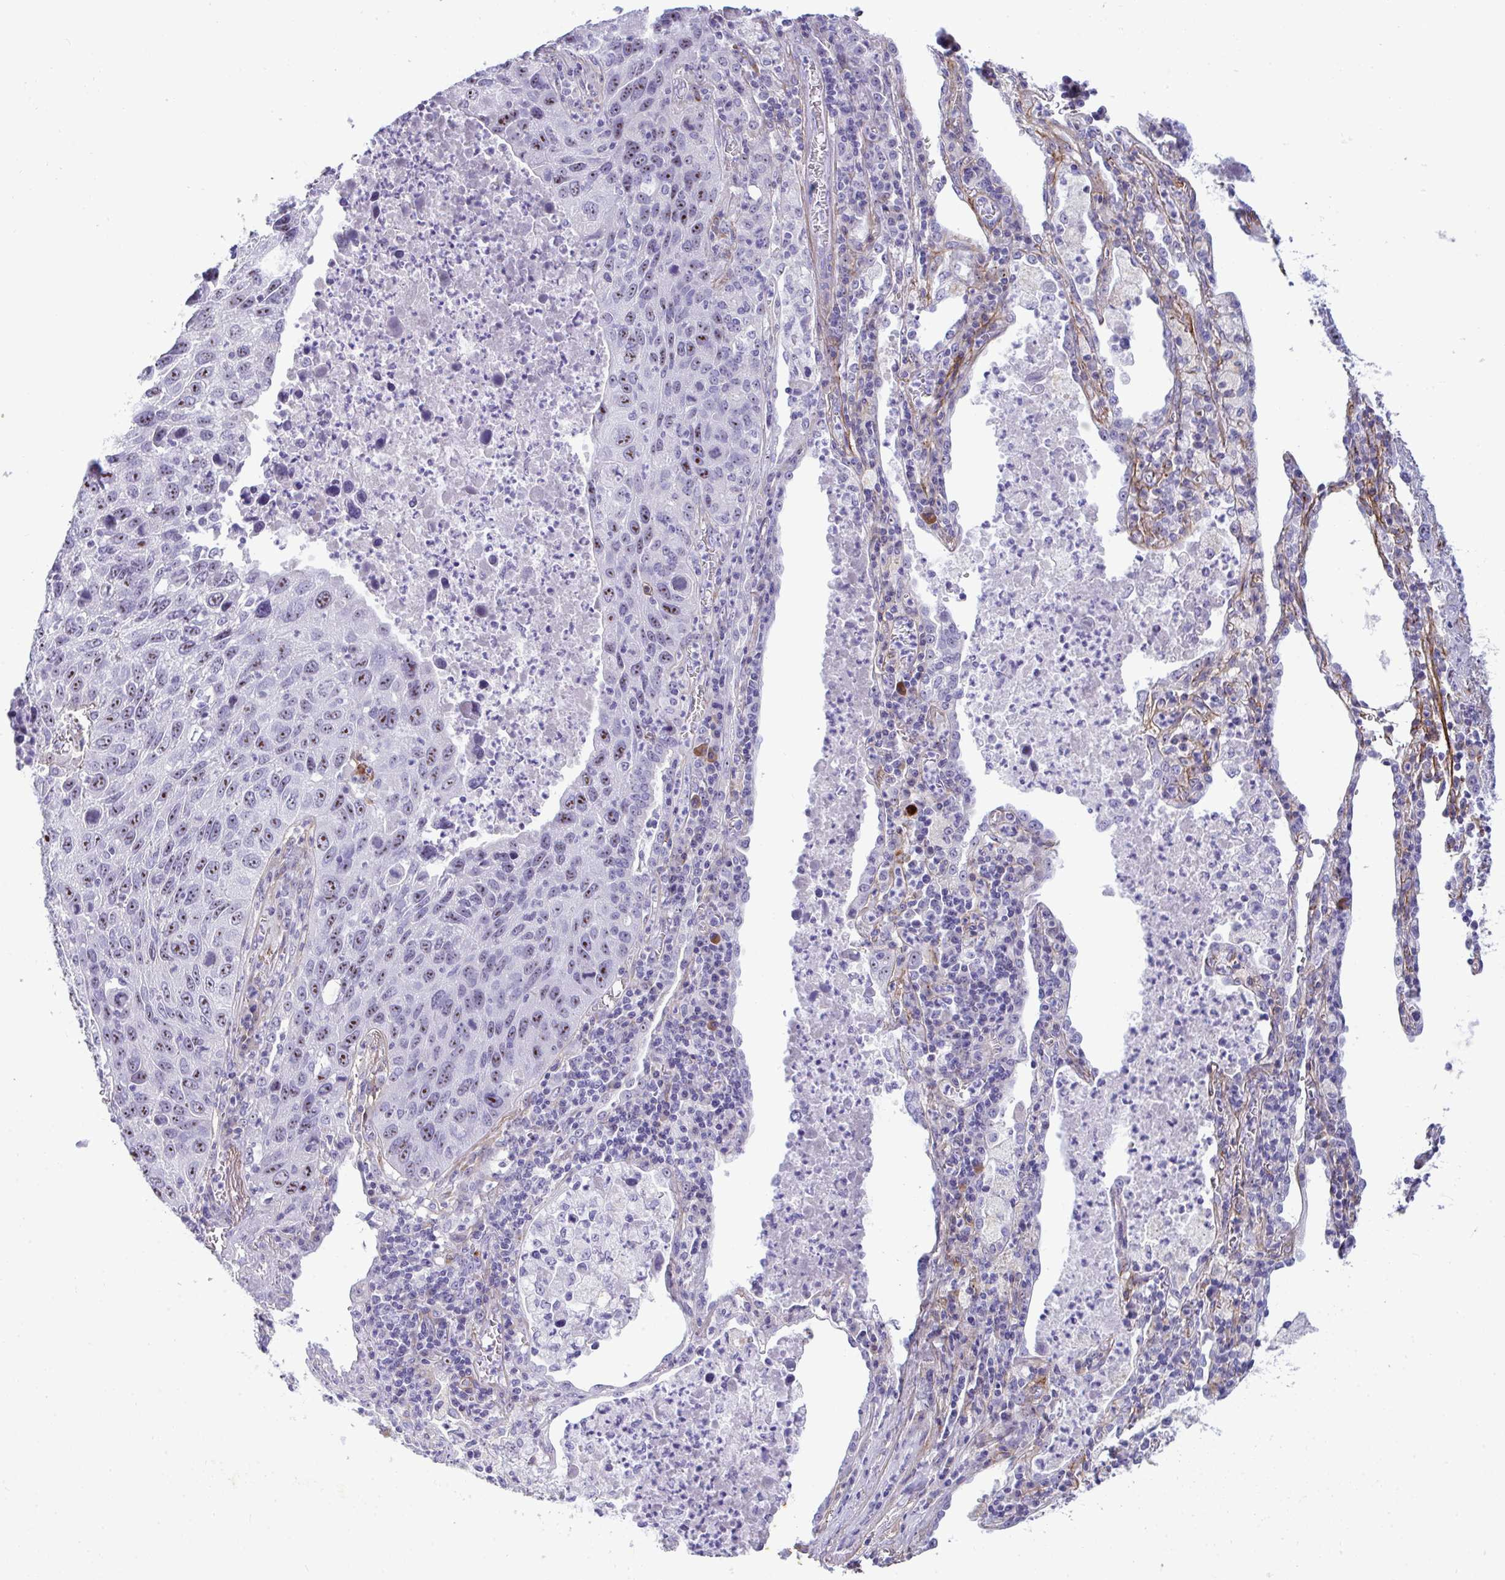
{"staining": {"intensity": "strong", "quantity": "25%-75%", "location": "nuclear"}, "tissue": "lung cancer", "cell_type": "Tumor cells", "image_type": "cancer", "snomed": [{"axis": "morphology", "description": "Squamous cell carcinoma, NOS"}, {"axis": "topography", "description": "Lung"}], "caption": "Human squamous cell carcinoma (lung) stained with a brown dye displays strong nuclear positive staining in approximately 25%-75% of tumor cells.", "gene": "LHFPL6", "patient": {"sex": "female", "age": 61}}